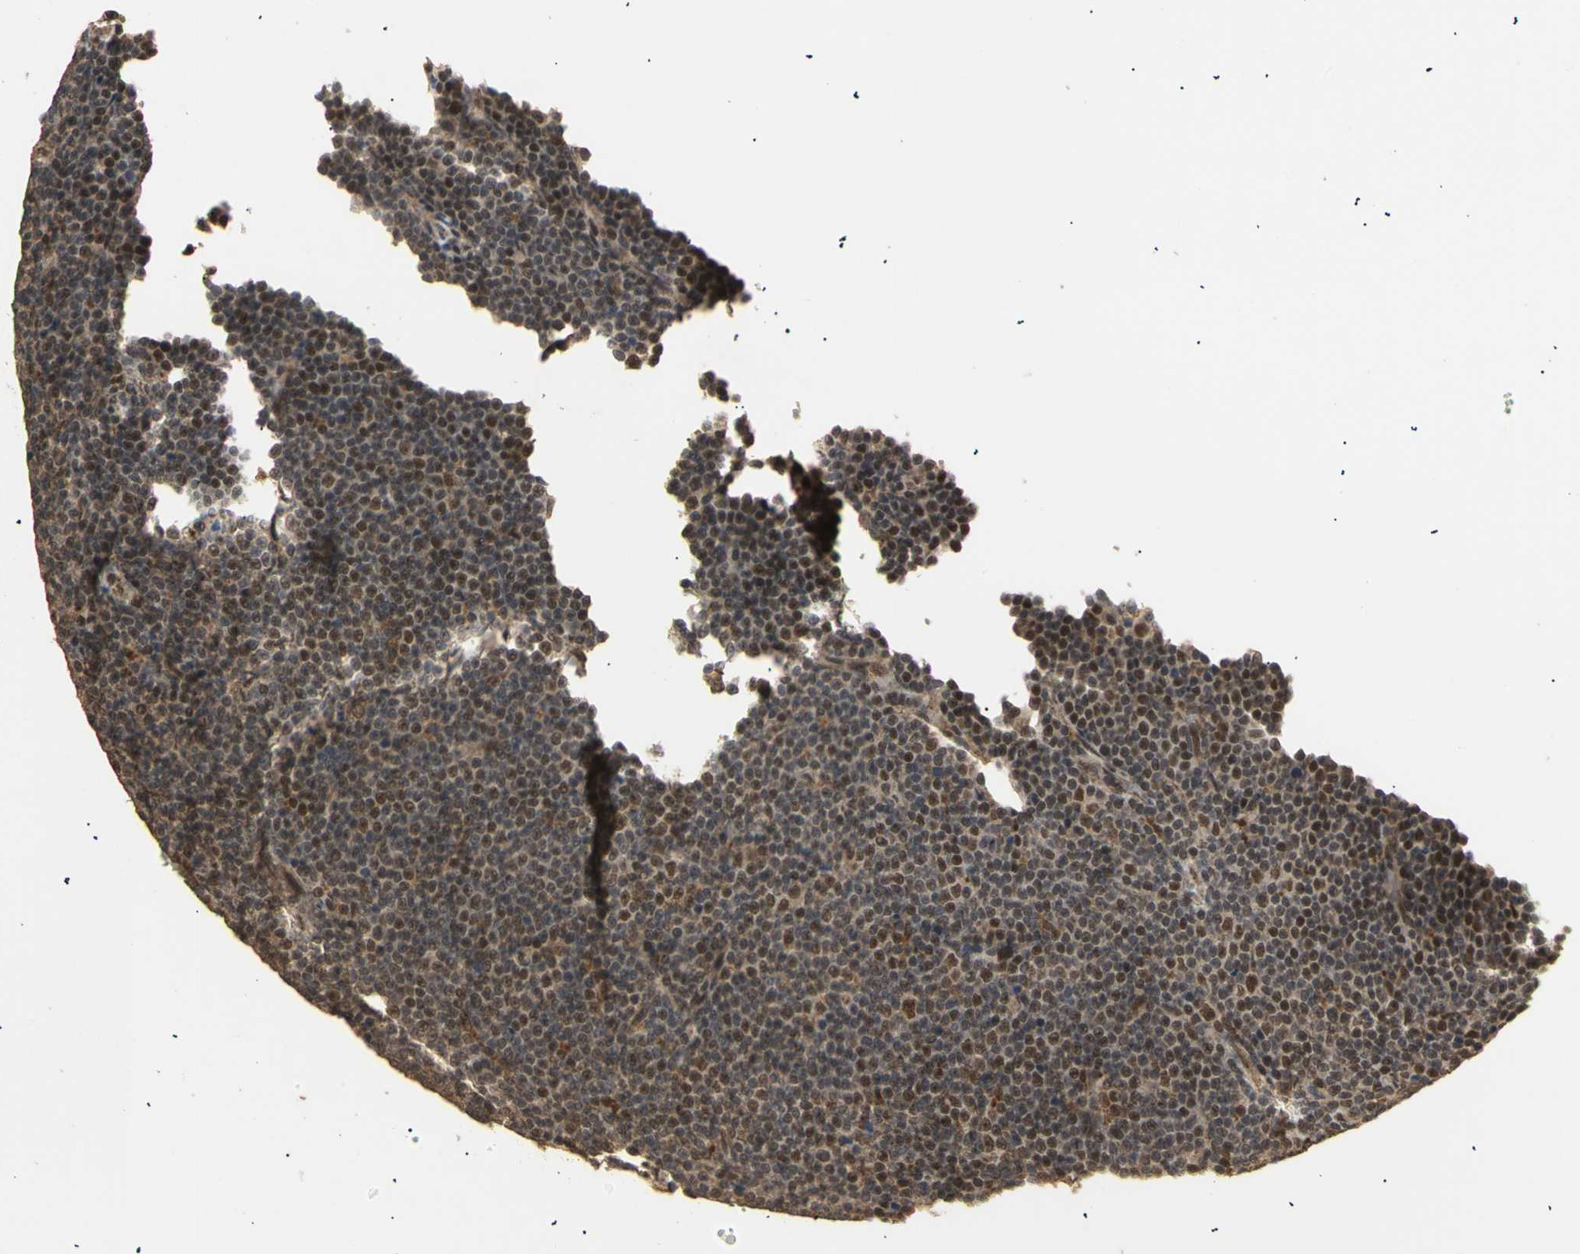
{"staining": {"intensity": "moderate", "quantity": "25%-75%", "location": "nuclear"}, "tissue": "lymphoma", "cell_type": "Tumor cells", "image_type": "cancer", "snomed": [{"axis": "morphology", "description": "Malignant lymphoma, non-Hodgkin's type, Low grade"}, {"axis": "topography", "description": "Lymph node"}], "caption": "This histopathology image displays immunohistochemistry (IHC) staining of human low-grade malignant lymphoma, non-Hodgkin's type, with medium moderate nuclear expression in approximately 25%-75% of tumor cells.", "gene": "GTF2E2", "patient": {"sex": "female", "age": 67}}